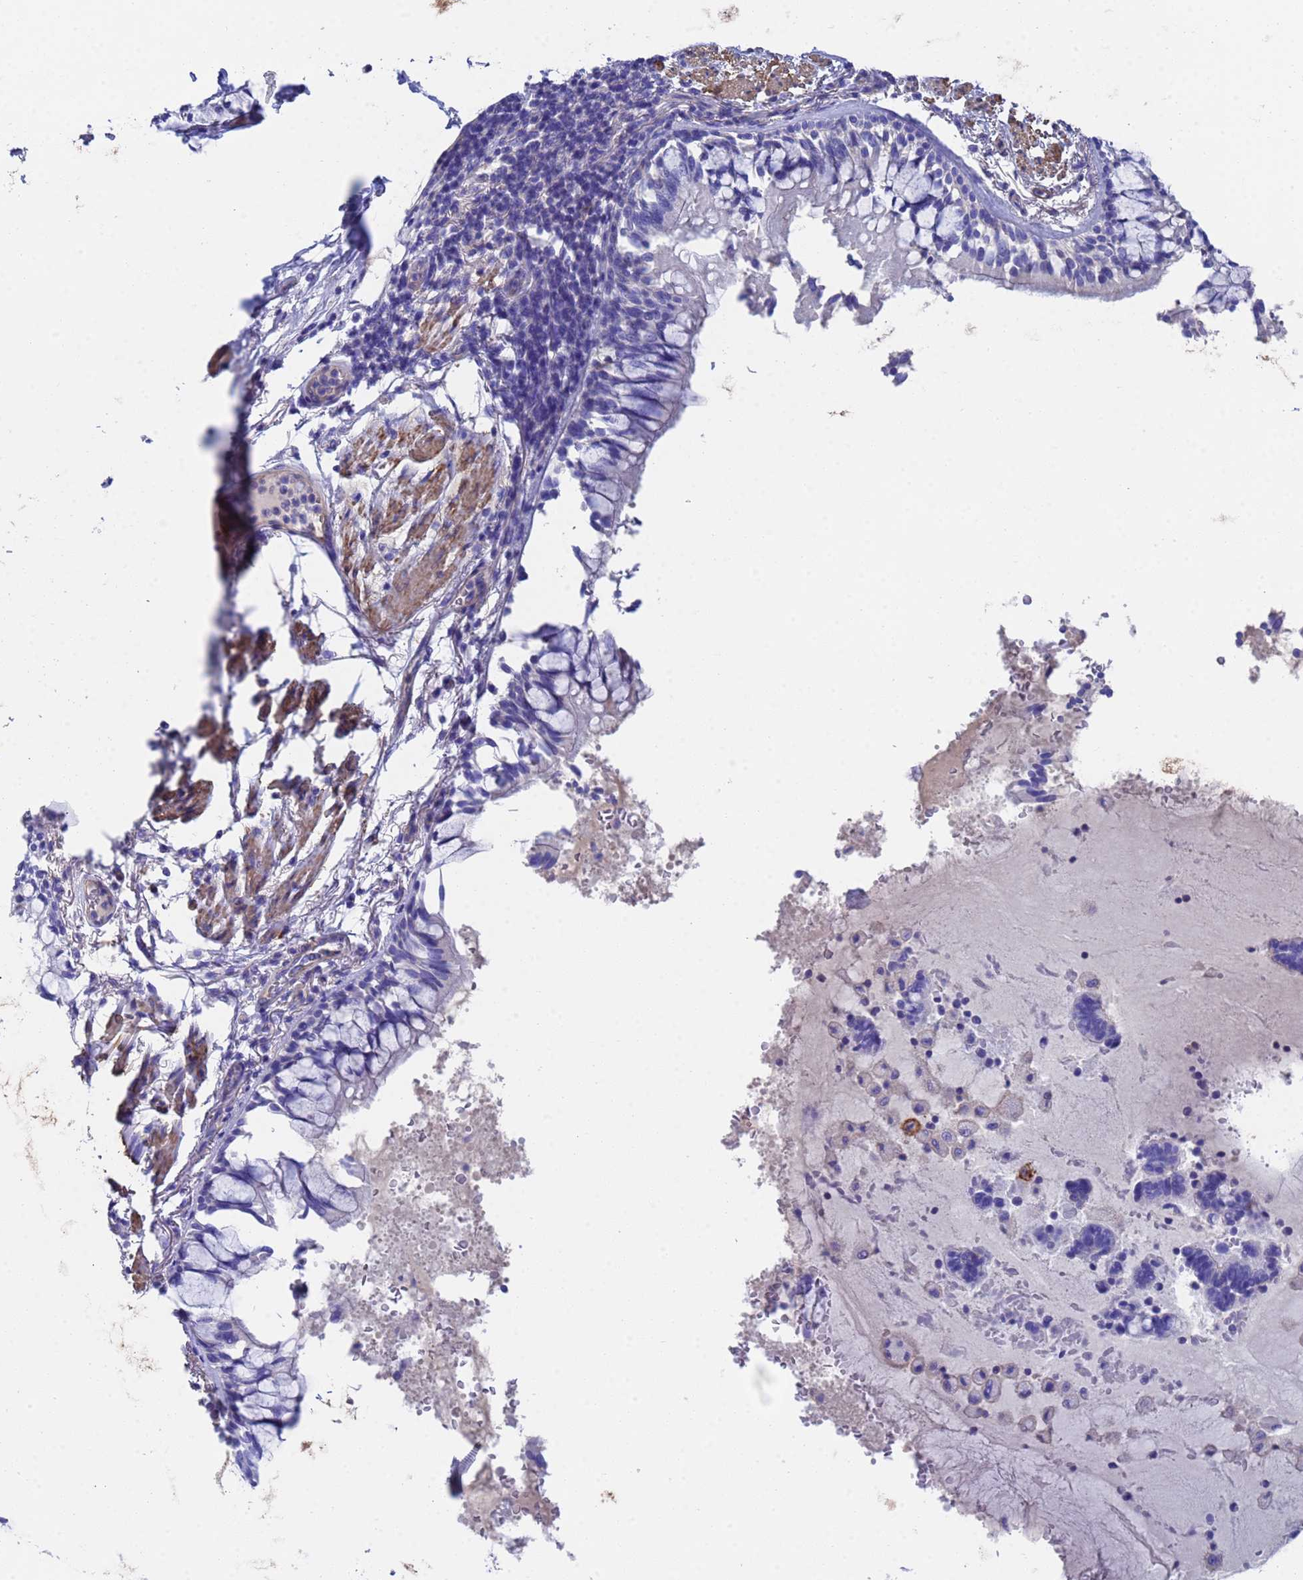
{"staining": {"intensity": "negative", "quantity": "none", "location": "none"}, "tissue": "bronchus", "cell_type": "Respiratory epithelial cells", "image_type": "normal", "snomed": [{"axis": "morphology", "description": "Normal tissue, NOS"}, {"axis": "topography", "description": "Bronchus"}], "caption": "Immunohistochemical staining of unremarkable bronchus shows no significant positivity in respiratory epithelial cells. (Immunohistochemistry (ihc), brightfield microscopy, high magnification).", "gene": "CST1", "patient": {"sex": "male", "age": 70}}